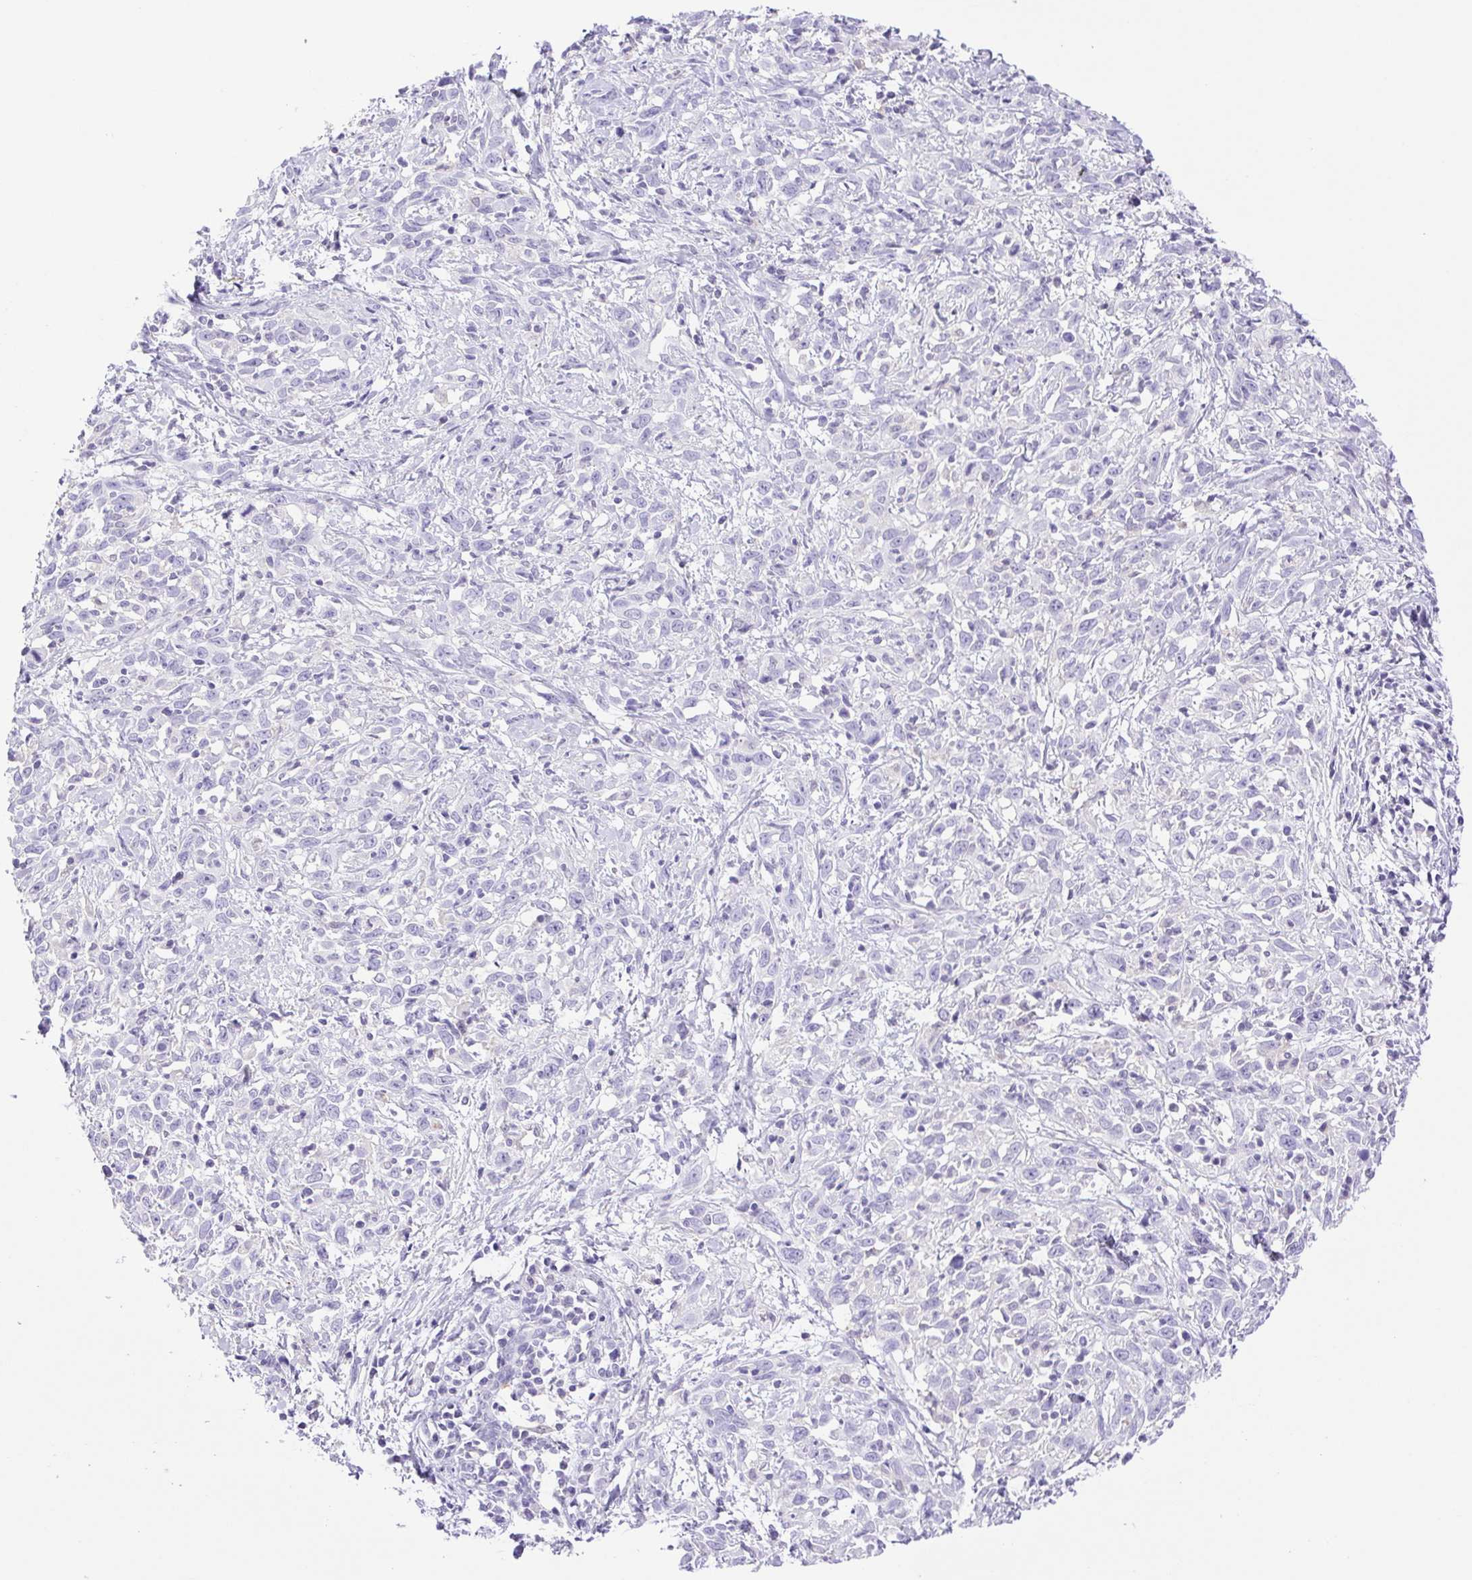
{"staining": {"intensity": "negative", "quantity": "none", "location": "none"}, "tissue": "cervical cancer", "cell_type": "Tumor cells", "image_type": "cancer", "snomed": [{"axis": "morphology", "description": "Adenocarcinoma, NOS"}, {"axis": "topography", "description": "Cervix"}], "caption": "Immunohistochemistry (IHC) of human cervical cancer reveals no staining in tumor cells.", "gene": "SYNPR", "patient": {"sex": "female", "age": 40}}